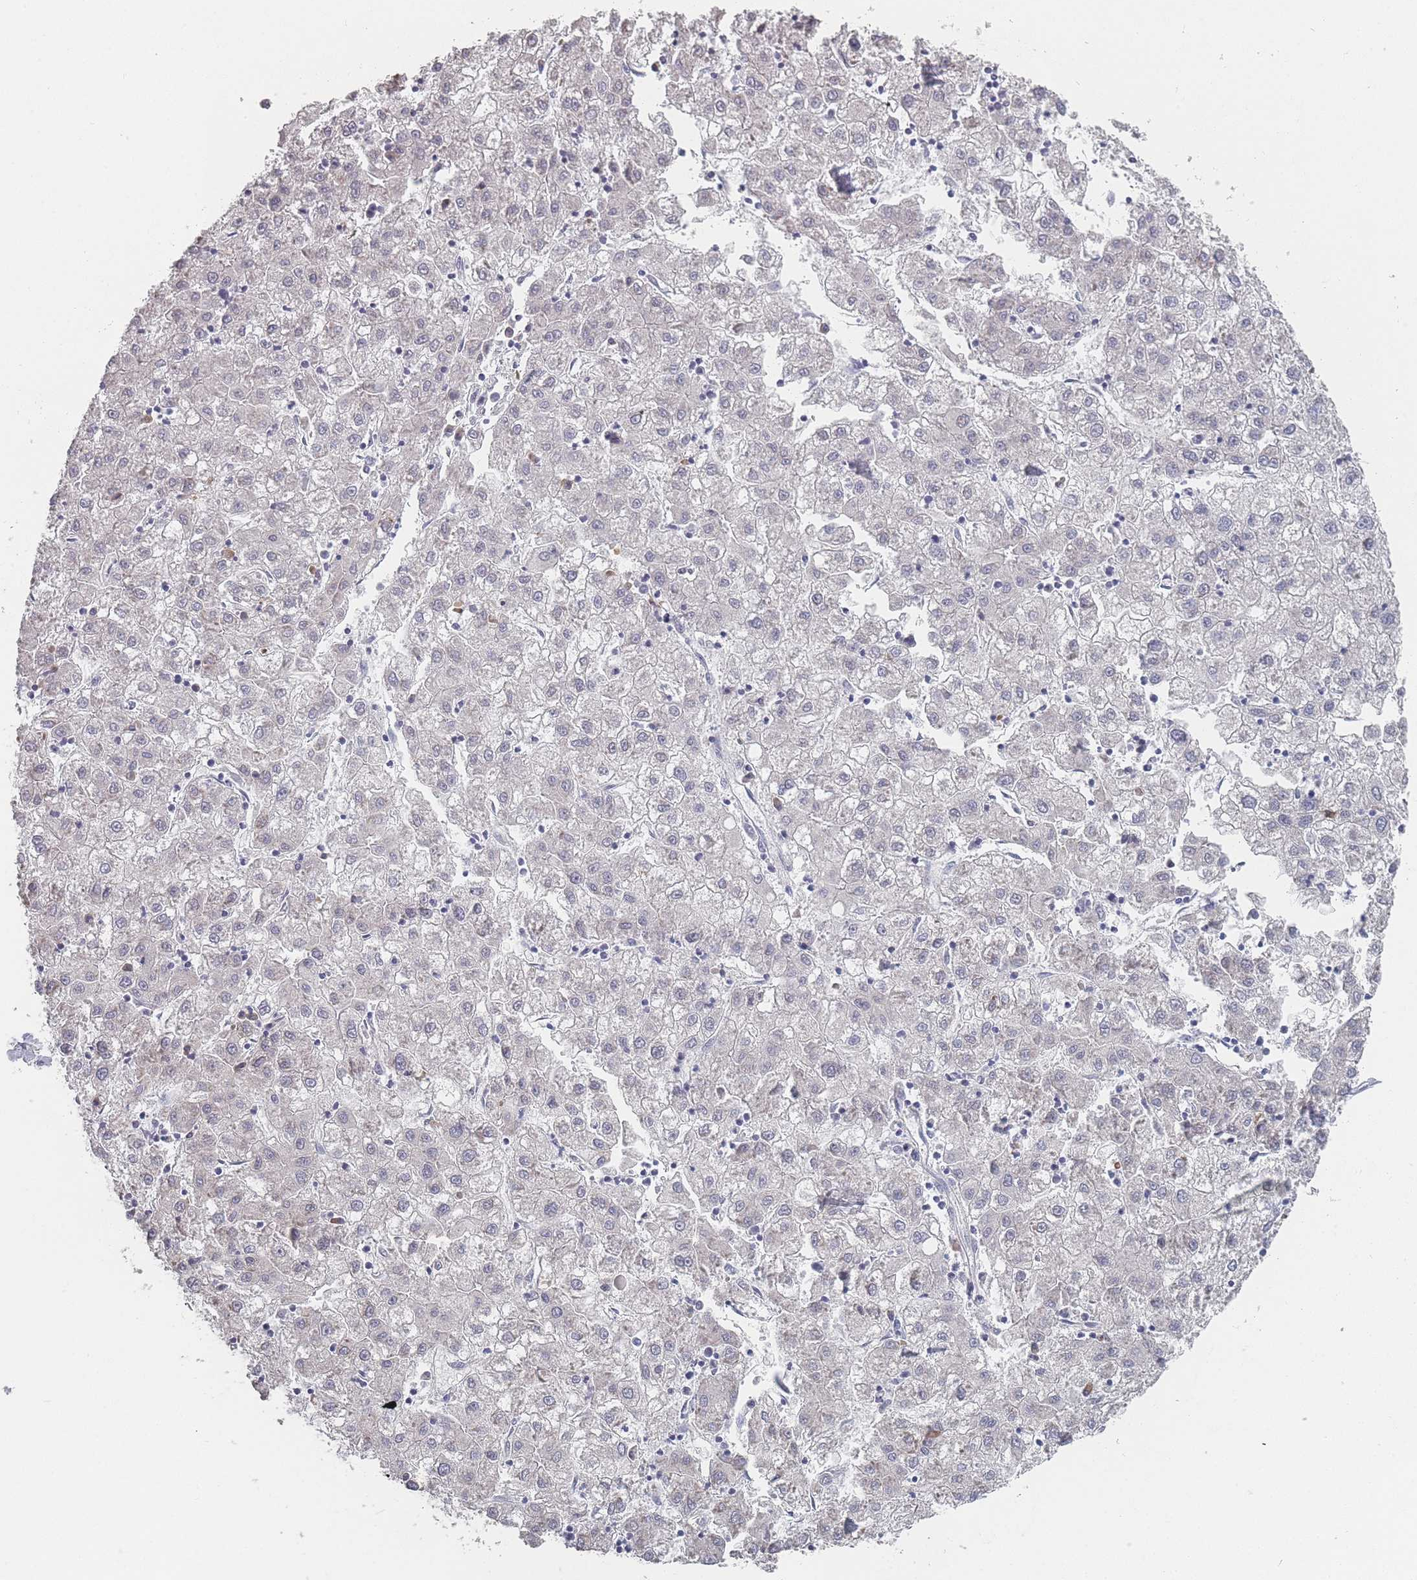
{"staining": {"intensity": "negative", "quantity": "none", "location": "none"}, "tissue": "liver cancer", "cell_type": "Tumor cells", "image_type": "cancer", "snomed": [{"axis": "morphology", "description": "Carcinoma, Hepatocellular, NOS"}, {"axis": "topography", "description": "Liver"}], "caption": "Immunohistochemistry (IHC) of liver cancer (hepatocellular carcinoma) shows no staining in tumor cells.", "gene": "SLC35E4", "patient": {"sex": "male", "age": 72}}